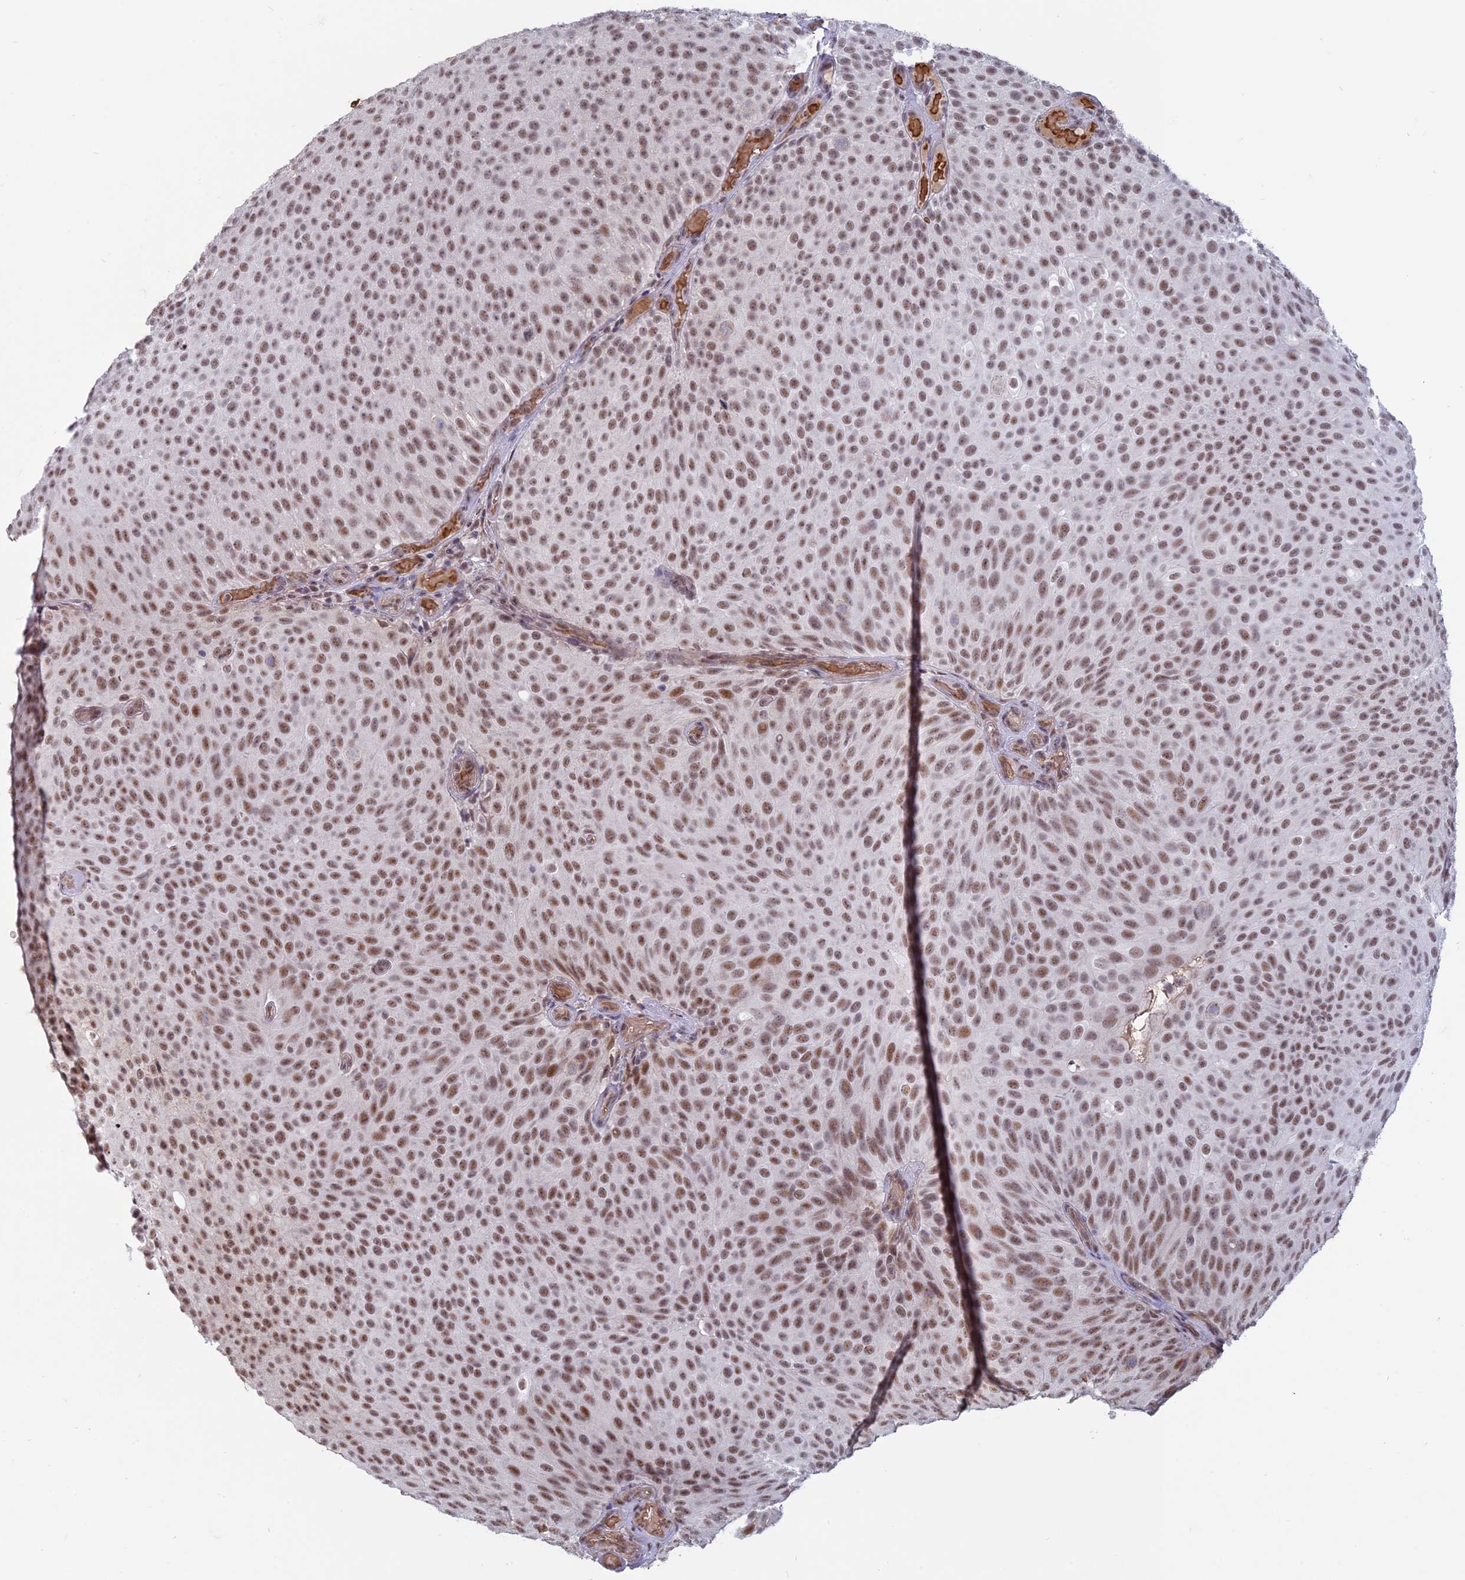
{"staining": {"intensity": "moderate", "quantity": ">75%", "location": "nuclear"}, "tissue": "urothelial cancer", "cell_type": "Tumor cells", "image_type": "cancer", "snomed": [{"axis": "morphology", "description": "Urothelial carcinoma, Low grade"}, {"axis": "topography", "description": "Urinary bladder"}], "caption": "Immunohistochemistry (DAB (3,3'-diaminobenzidine)) staining of urothelial cancer exhibits moderate nuclear protein positivity in about >75% of tumor cells. The protein is stained brown, and the nuclei are stained in blue (DAB (3,3'-diaminobenzidine) IHC with brightfield microscopy, high magnification).", "gene": "MFAP1", "patient": {"sex": "male", "age": 78}}